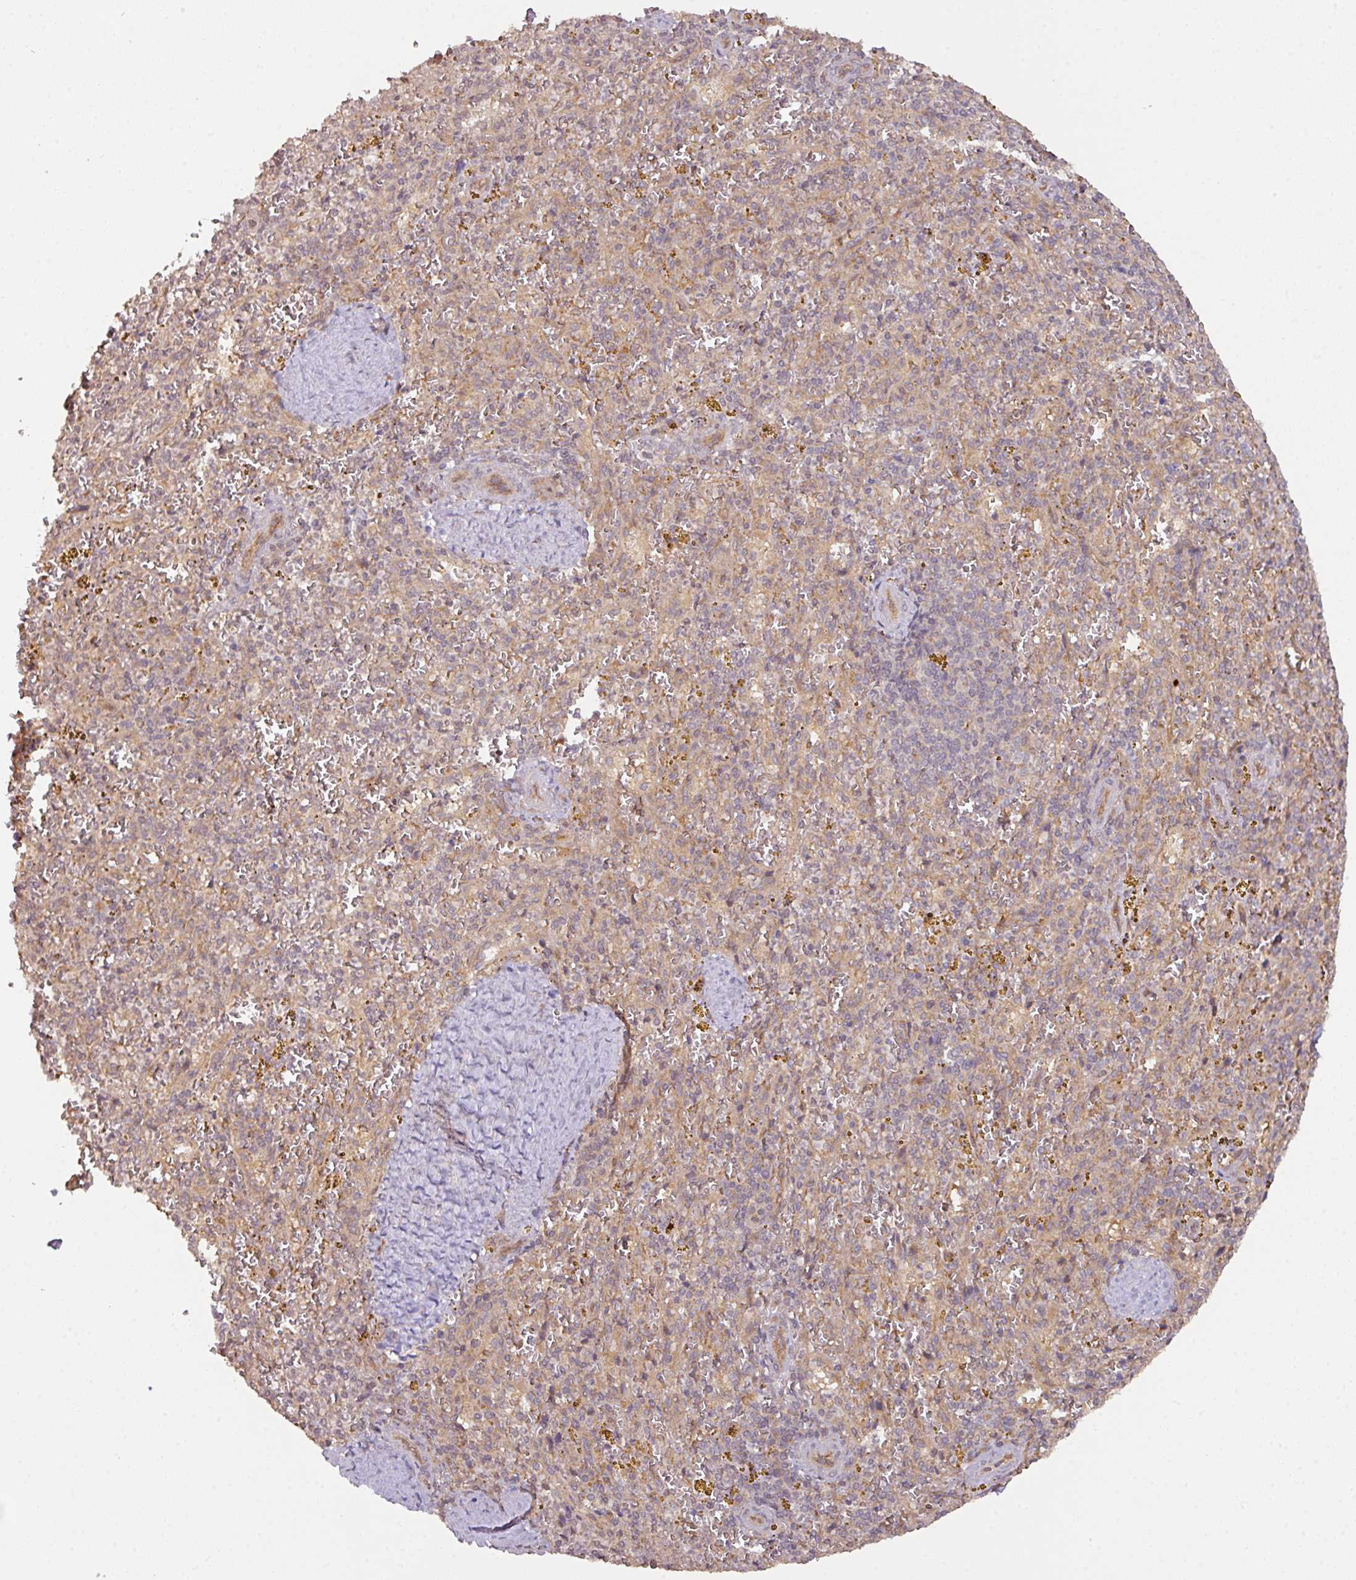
{"staining": {"intensity": "weak", "quantity": "25%-75%", "location": "cytoplasmic/membranous"}, "tissue": "spleen", "cell_type": "Cells in red pulp", "image_type": "normal", "snomed": [{"axis": "morphology", "description": "Normal tissue, NOS"}, {"axis": "topography", "description": "Spleen"}], "caption": "A micrograph showing weak cytoplasmic/membranous positivity in approximately 25%-75% of cells in red pulp in benign spleen, as visualized by brown immunohistochemical staining.", "gene": "CYFIP2", "patient": {"sex": "male", "age": 57}}